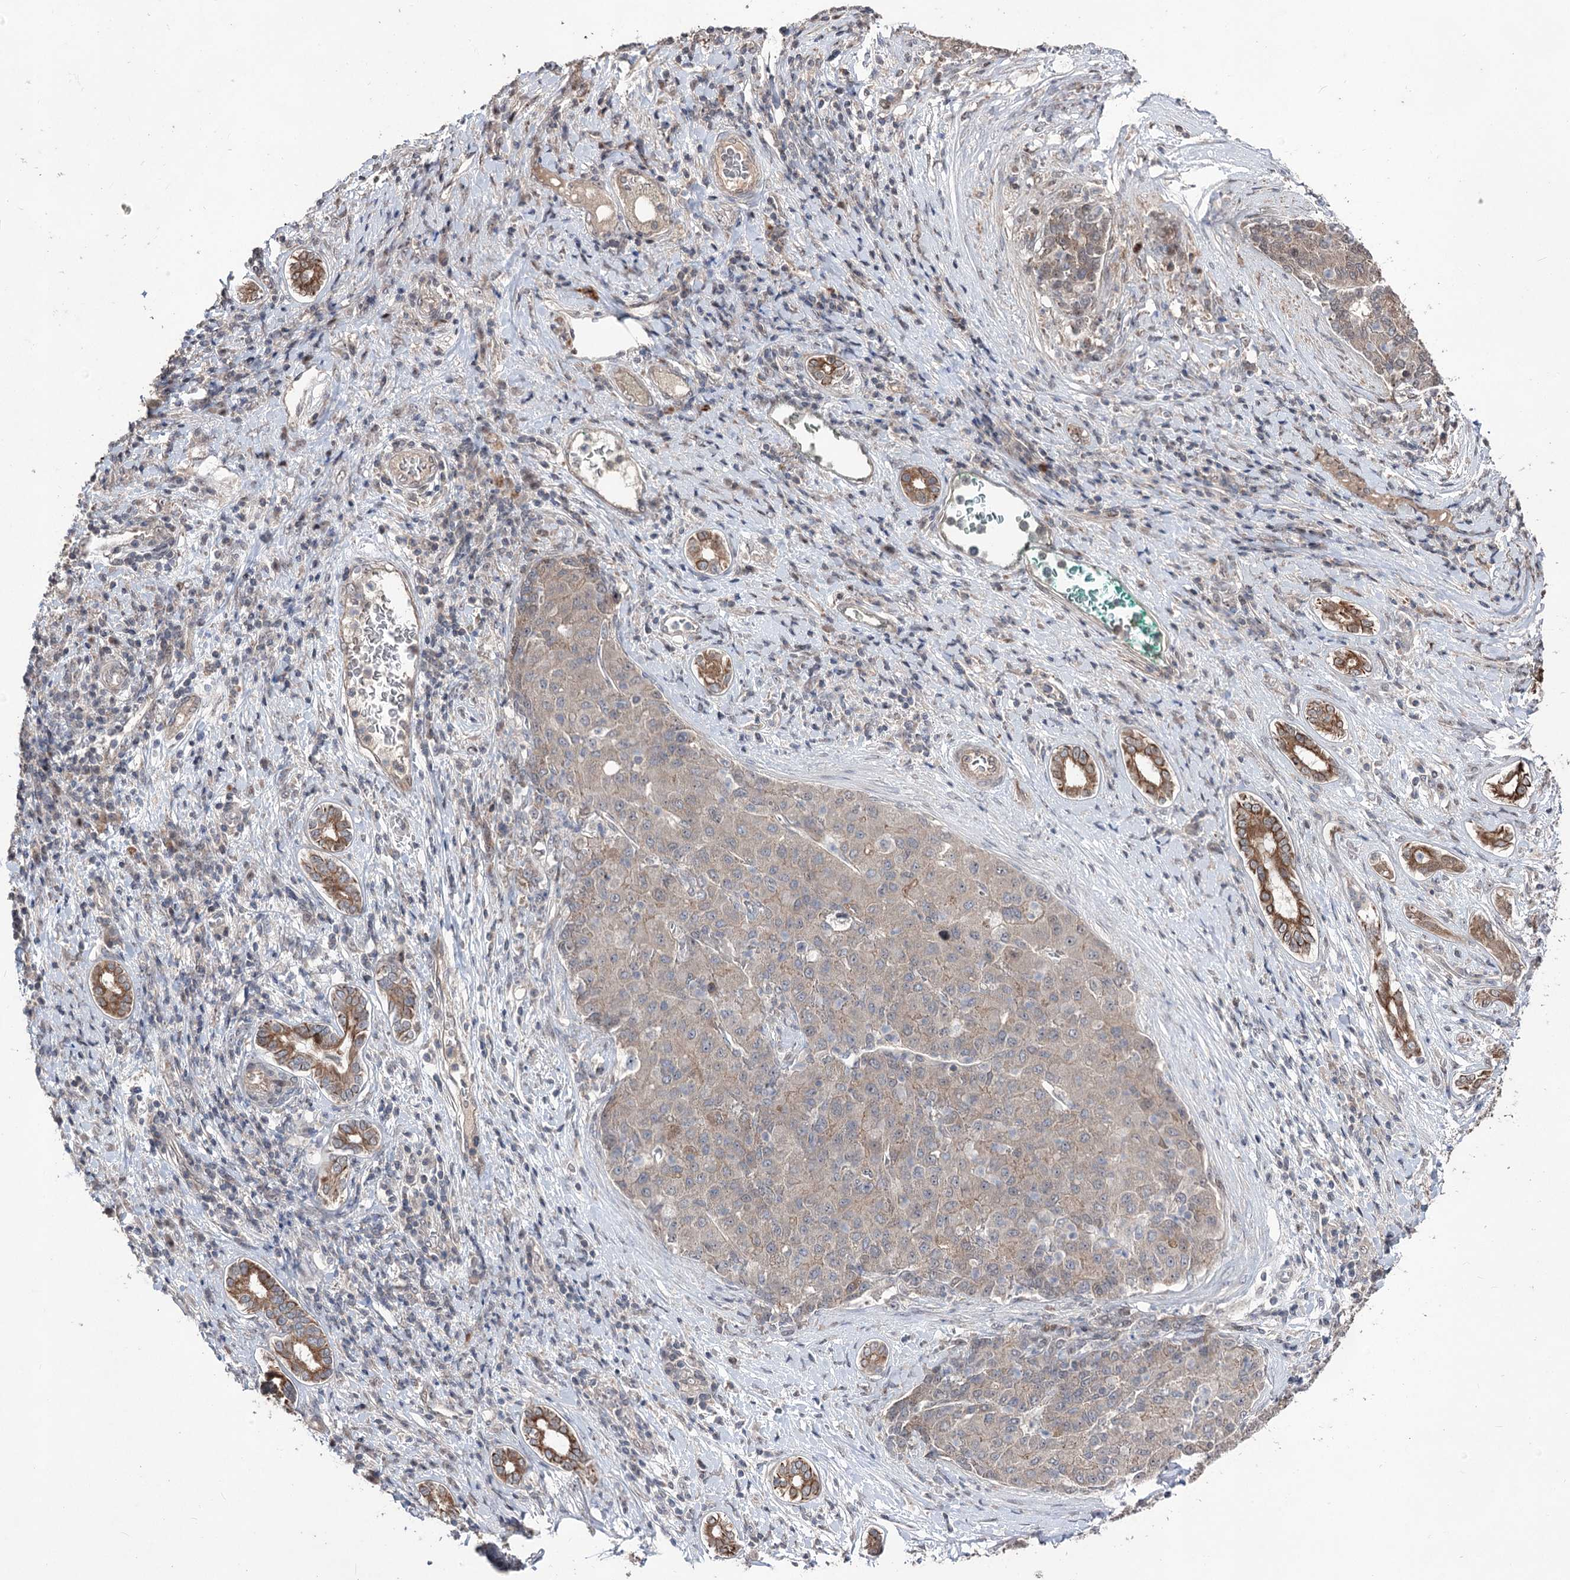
{"staining": {"intensity": "moderate", "quantity": "25%-75%", "location": "cytoplasmic/membranous"}, "tissue": "liver cancer", "cell_type": "Tumor cells", "image_type": "cancer", "snomed": [{"axis": "morphology", "description": "Carcinoma, Hepatocellular, NOS"}, {"axis": "topography", "description": "Liver"}], "caption": "The photomicrograph reveals staining of hepatocellular carcinoma (liver), revealing moderate cytoplasmic/membranous protein staining (brown color) within tumor cells.", "gene": "CPNE8", "patient": {"sex": "male", "age": 65}}